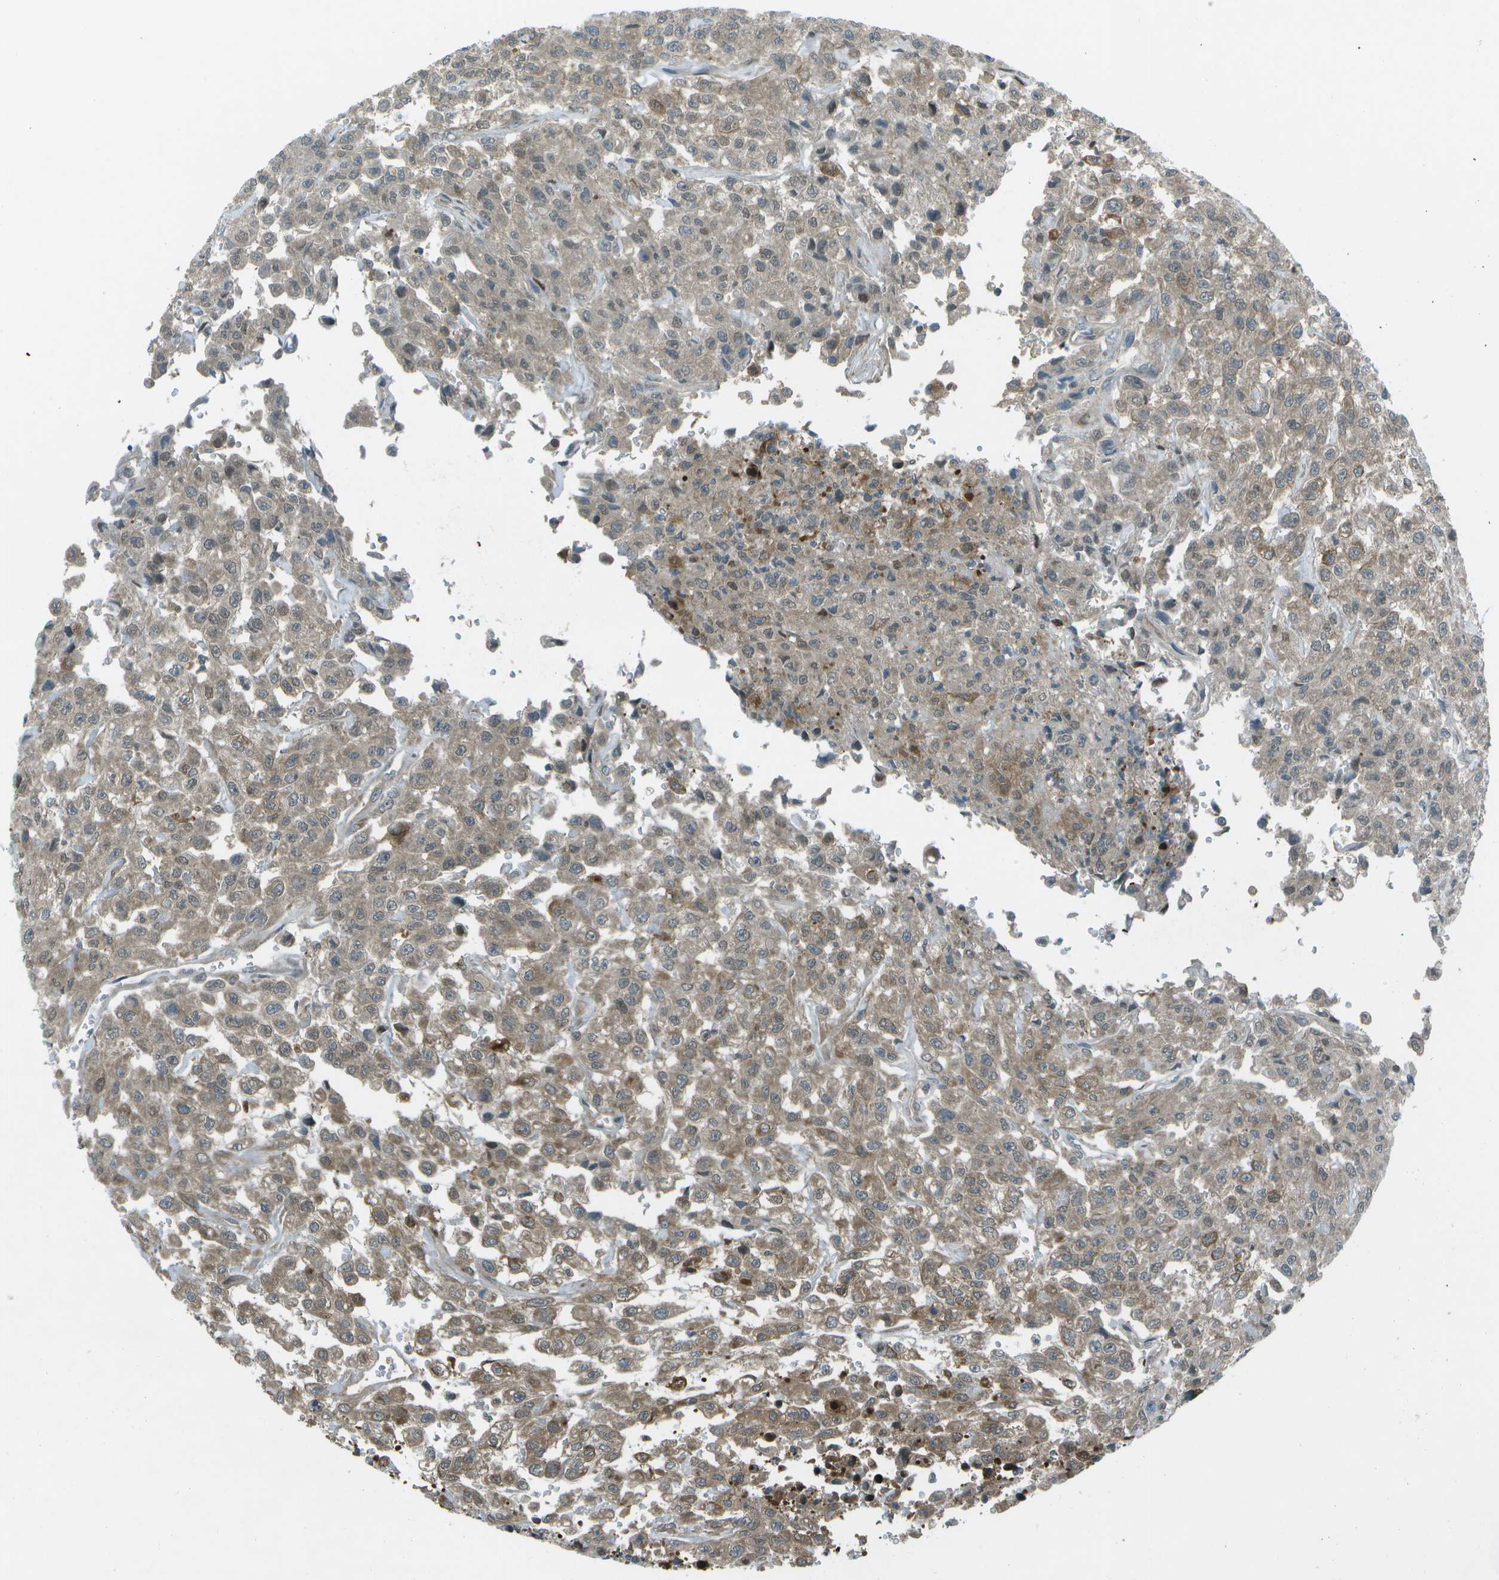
{"staining": {"intensity": "weak", "quantity": ">75%", "location": "cytoplasmic/membranous"}, "tissue": "urothelial cancer", "cell_type": "Tumor cells", "image_type": "cancer", "snomed": [{"axis": "morphology", "description": "Urothelial carcinoma, High grade"}, {"axis": "topography", "description": "Urinary bladder"}], "caption": "DAB (3,3'-diaminobenzidine) immunohistochemical staining of high-grade urothelial carcinoma reveals weak cytoplasmic/membranous protein staining in approximately >75% of tumor cells.", "gene": "TMEM19", "patient": {"sex": "male", "age": 46}}